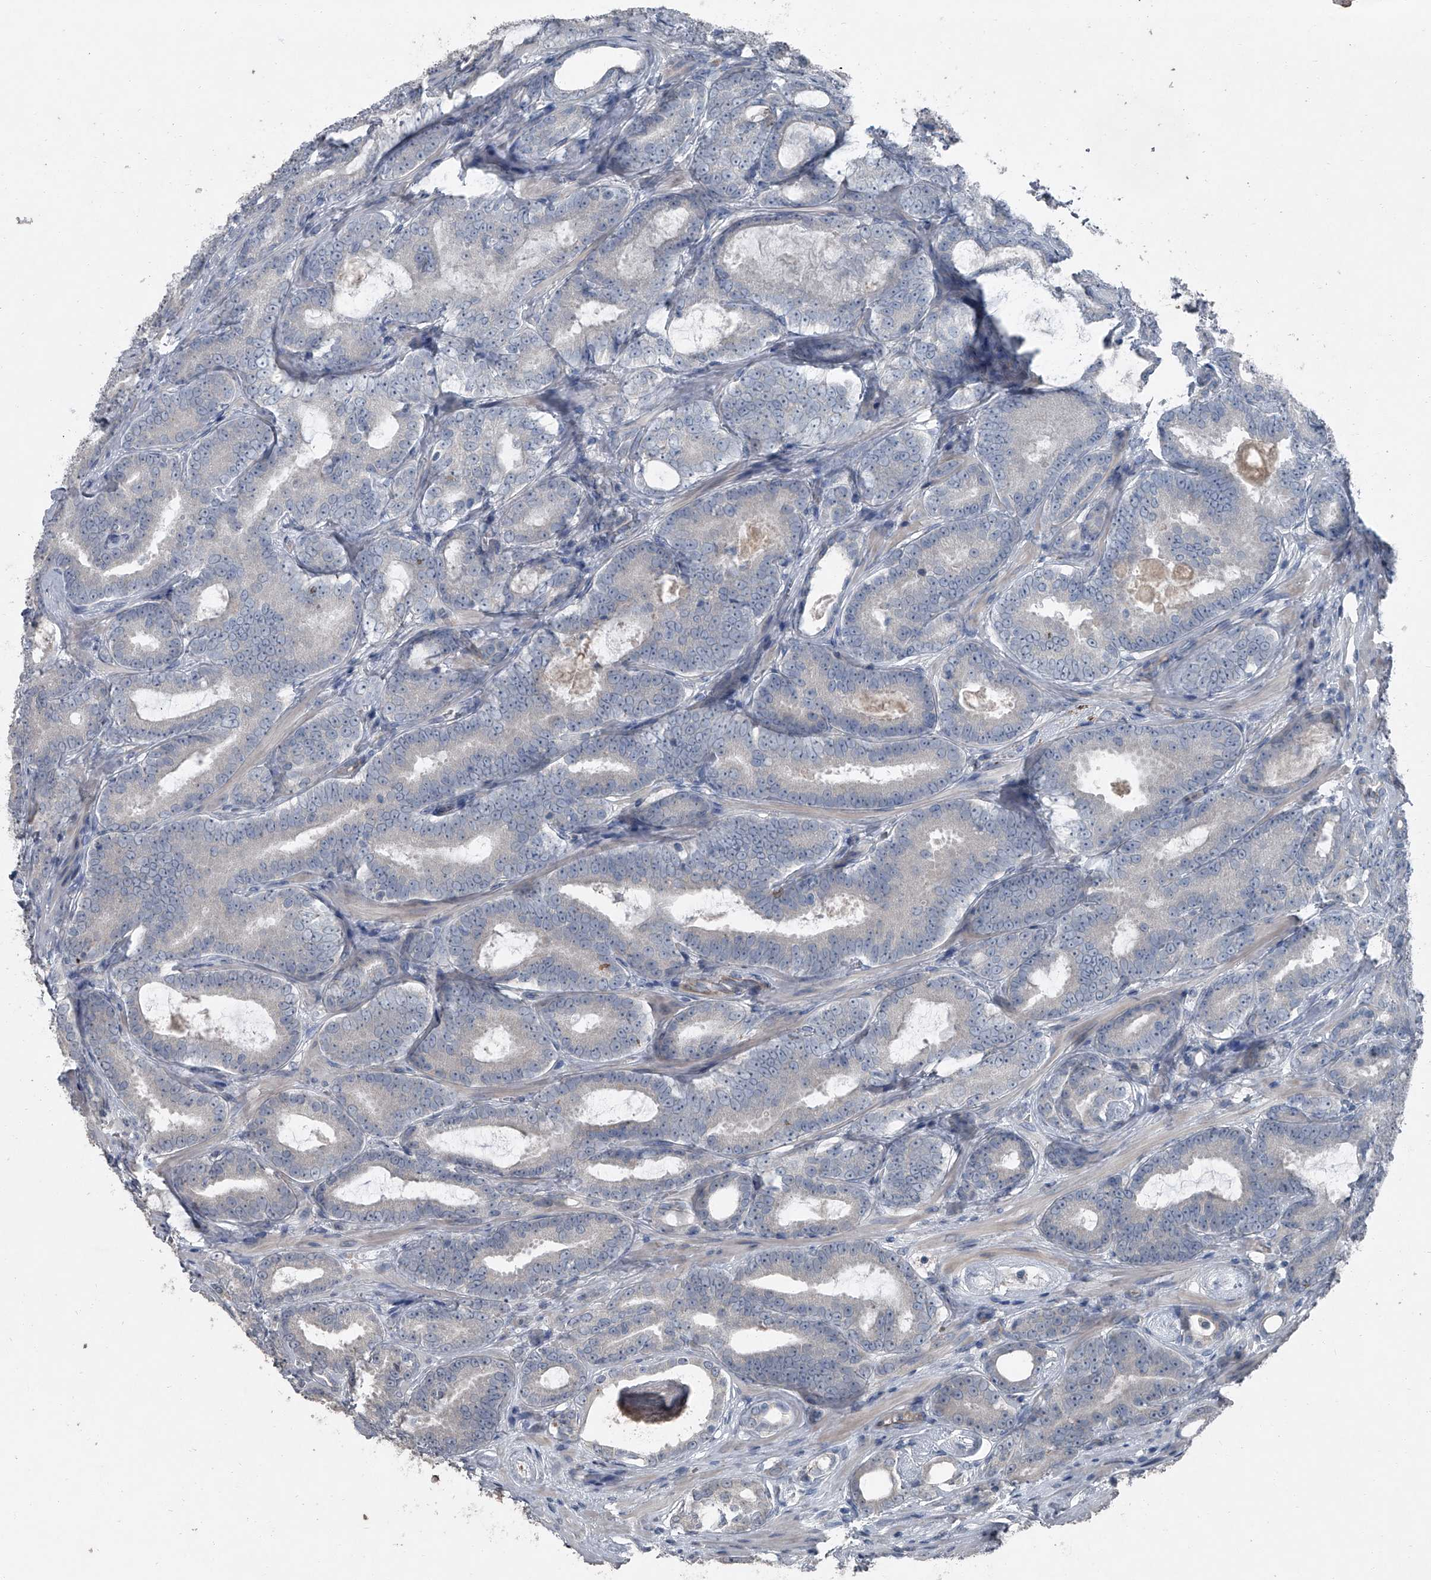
{"staining": {"intensity": "negative", "quantity": "none", "location": "none"}, "tissue": "prostate cancer", "cell_type": "Tumor cells", "image_type": "cancer", "snomed": [{"axis": "morphology", "description": "Adenocarcinoma, High grade"}, {"axis": "topography", "description": "Prostate"}], "caption": "Immunohistochemistry (IHC) histopathology image of neoplastic tissue: adenocarcinoma (high-grade) (prostate) stained with DAB displays no significant protein expression in tumor cells.", "gene": "HEPHL1", "patient": {"sex": "male", "age": 66}}